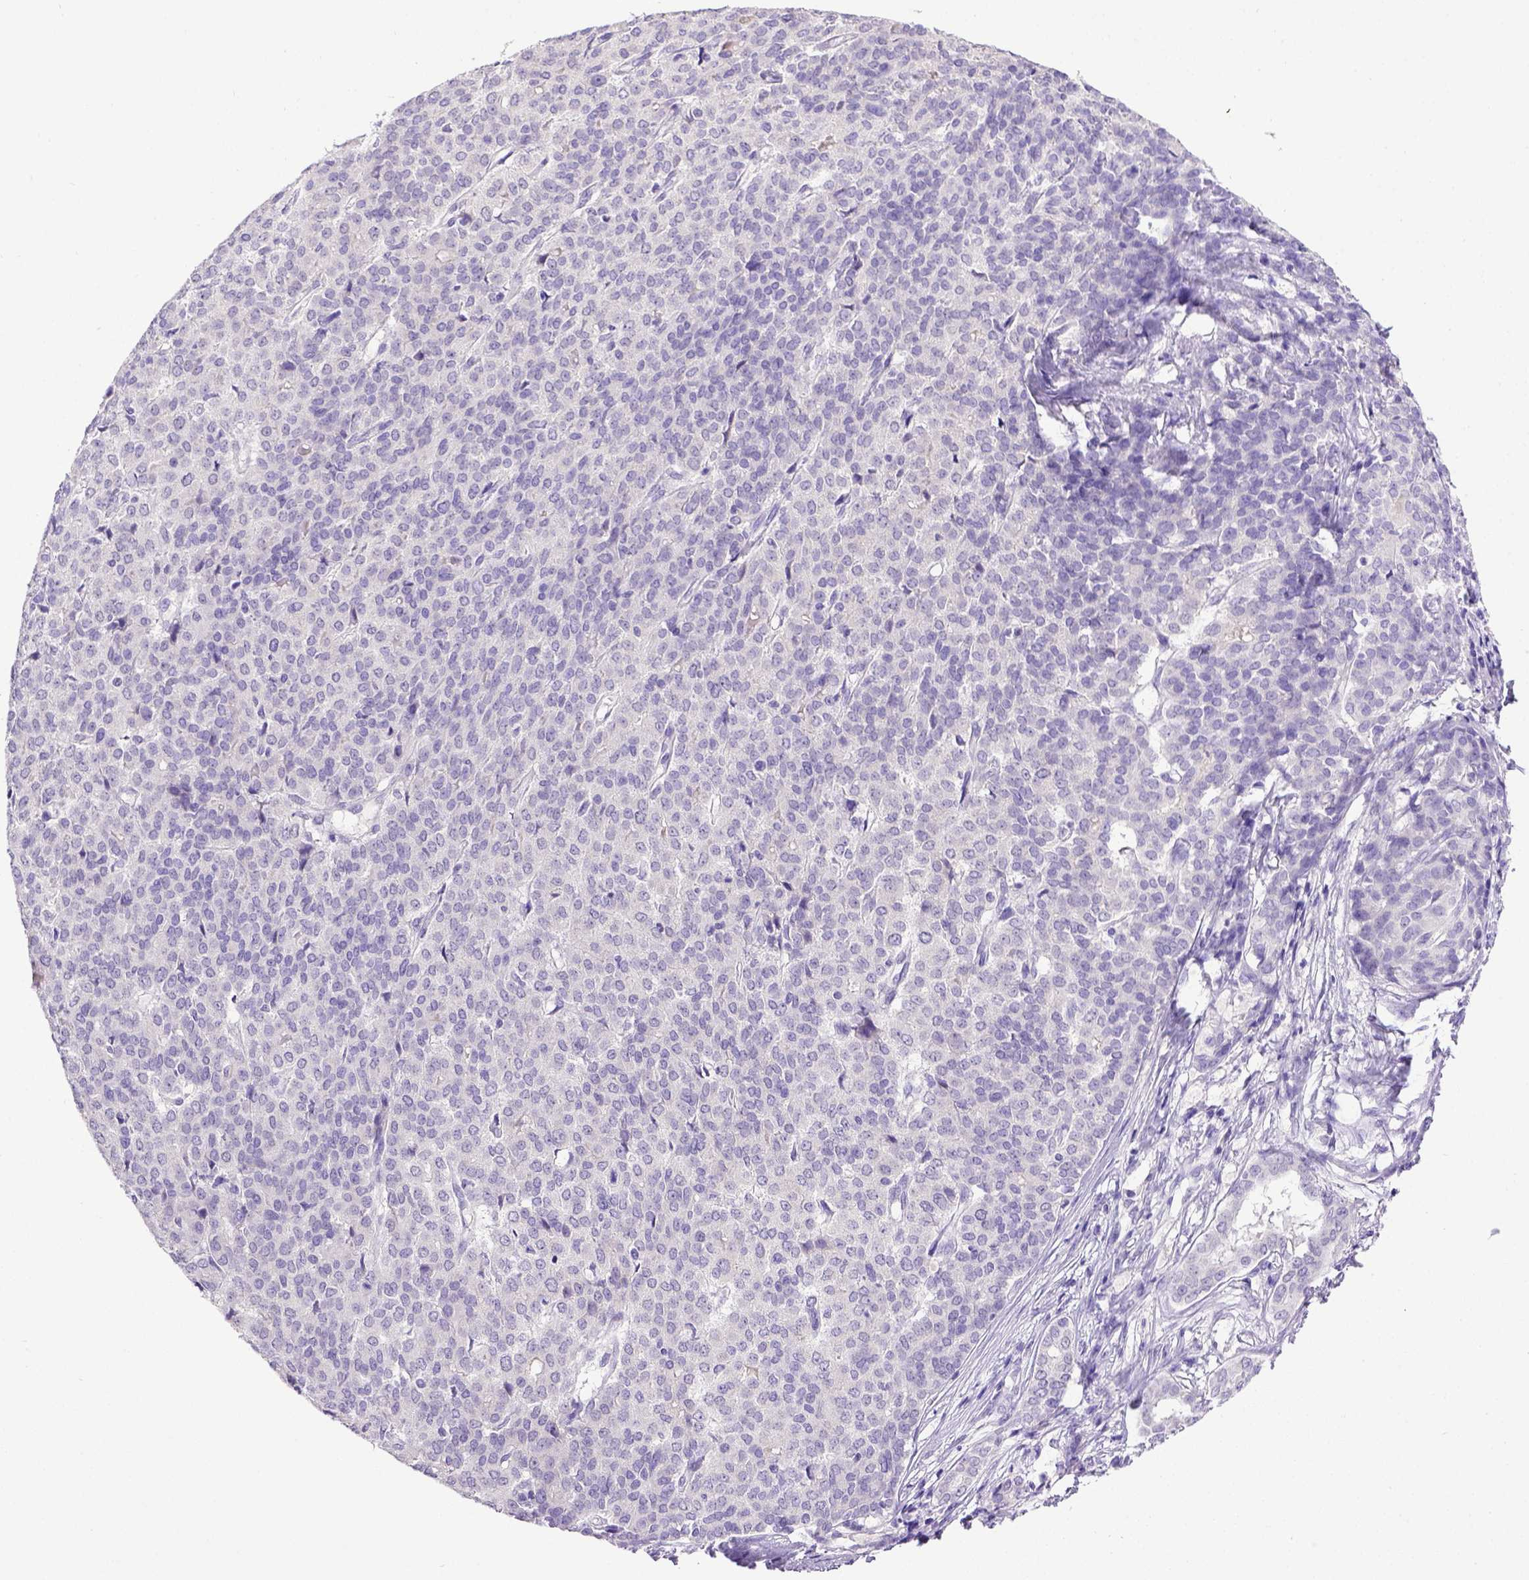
{"staining": {"intensity": "negative", "quantity": "none", "location": "none"}, "tissue": "liver cancer", "cell_type": "Tumor cells", "image_type": "cancer", "snomed": [{"axis": "morphology", "description": "Cholangiocarcinoma"}, {"axis": "topography", "description": "Liver"}], "caption": "Image shows no significant protein expression in tumor cells of cholangiocarcinoma (liver).", "gene": "ESR1", "patient": {"sex": "female", "age": 47}}